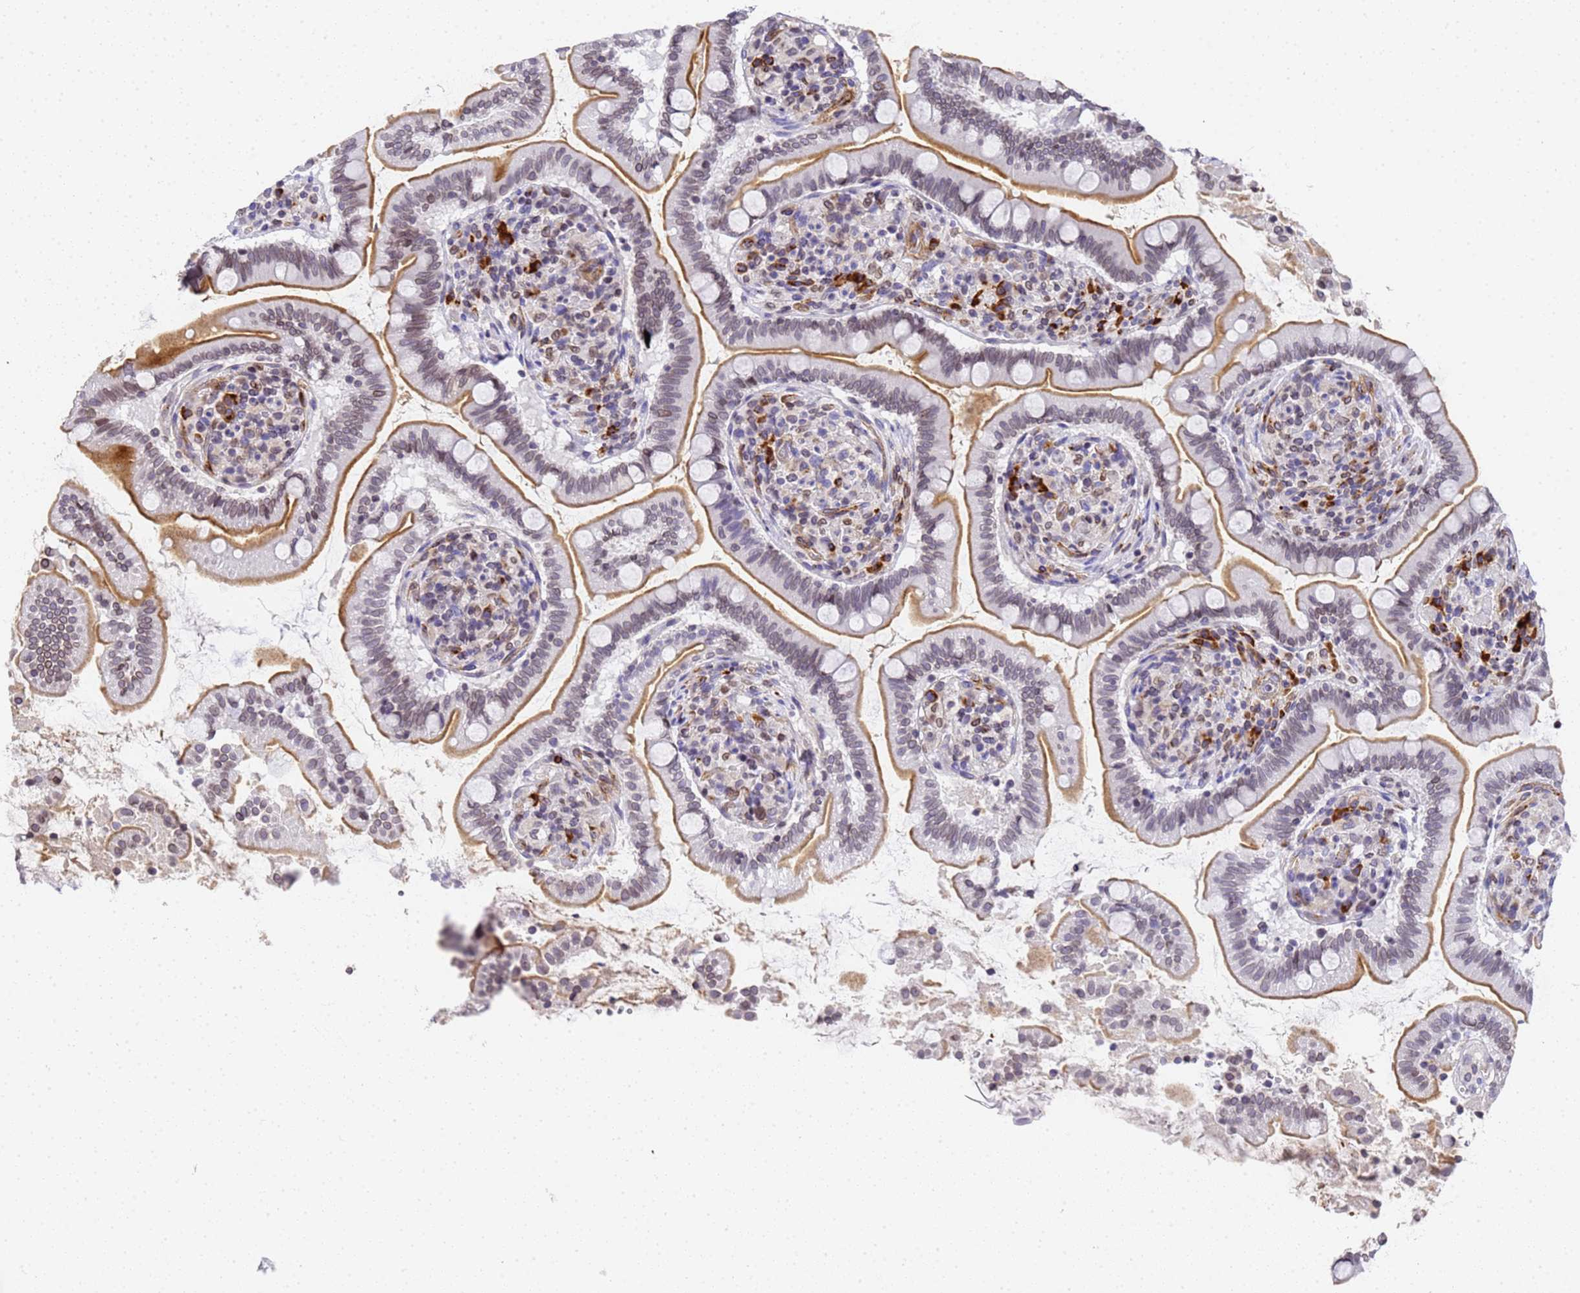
{"staining": {"intensity": "strong", "quantity": "25%-75%", "location": "cytoplasmic/membranous"}, "tissue": "small intestine", "cell_type": "Glandular cells", "image_type": "normal", "snomed": [{"axis": "morphology", "description": "Normal tissue, NOS"}, {"axis": "topography", "description": "Small intestine"}], "caption": "DAB immunohistochemical staining of normal human small intestine reveals strong cytoplasmic/membranous protein staining in approximately 25%-75% of glandular cells.", "gene": "IGFBP7", "patient": {"sex": "female", "age": 64}}